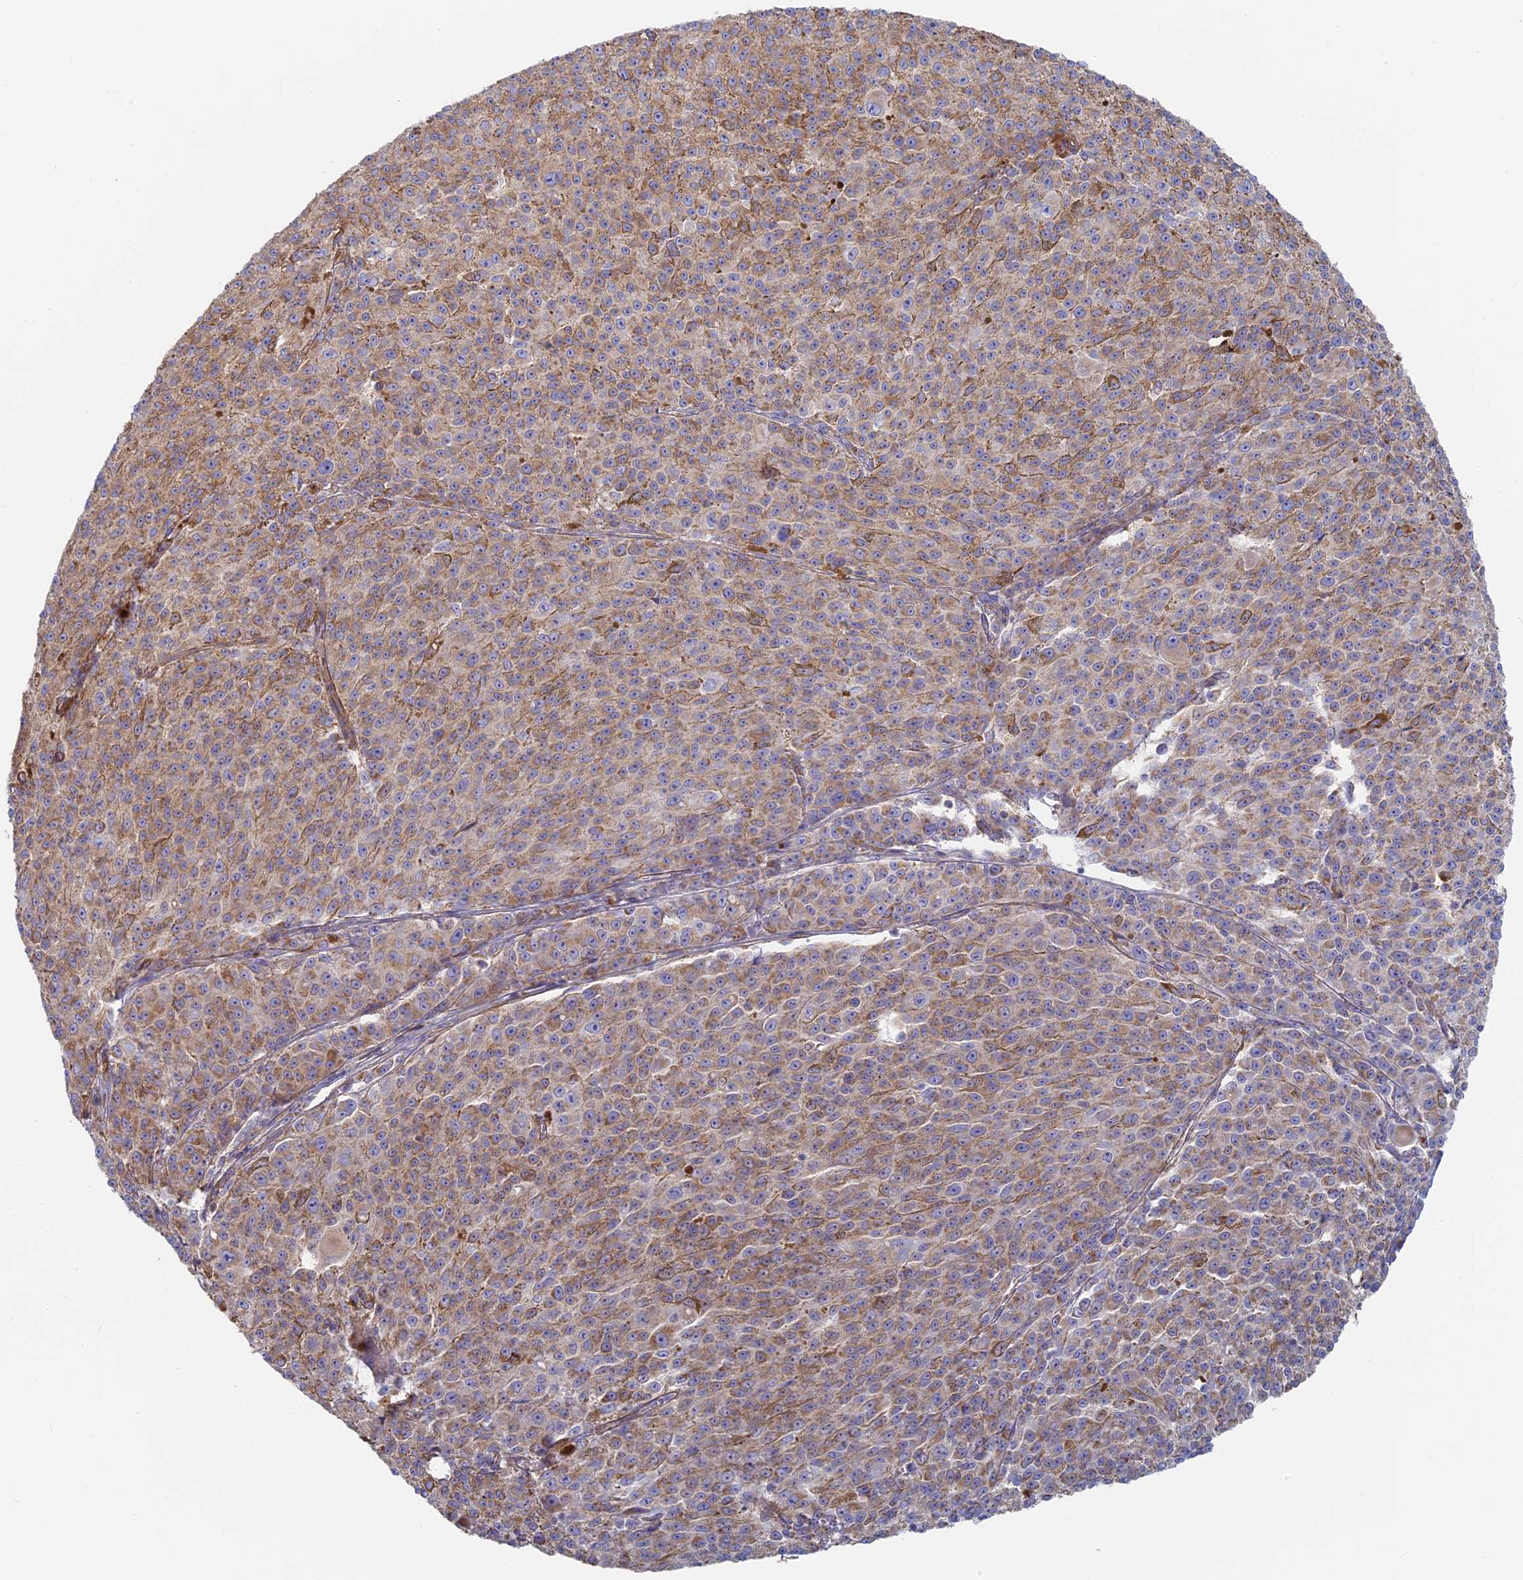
{"staining": {"intensity": "moderate", "quantity": ">75%", "location": "cytoplasmic/membranous"}, "tissue": "melanoma", "cell_type": "Tumor cells", "image_type": "cancer", "snomed": [{"axis": "morphology", "description": "Malignant melanoma, NOS"}, {"axis": "topography", "description": "Skin"}], "caption": "Immunohistochemical staining of human malignant melanoma shows medium levels of moderate cytoplasmic/membranous protein positivity in approximately >75% of tumor cells.", "gene": "DDA1", "patient": {"sex": "female", "age": 52}}